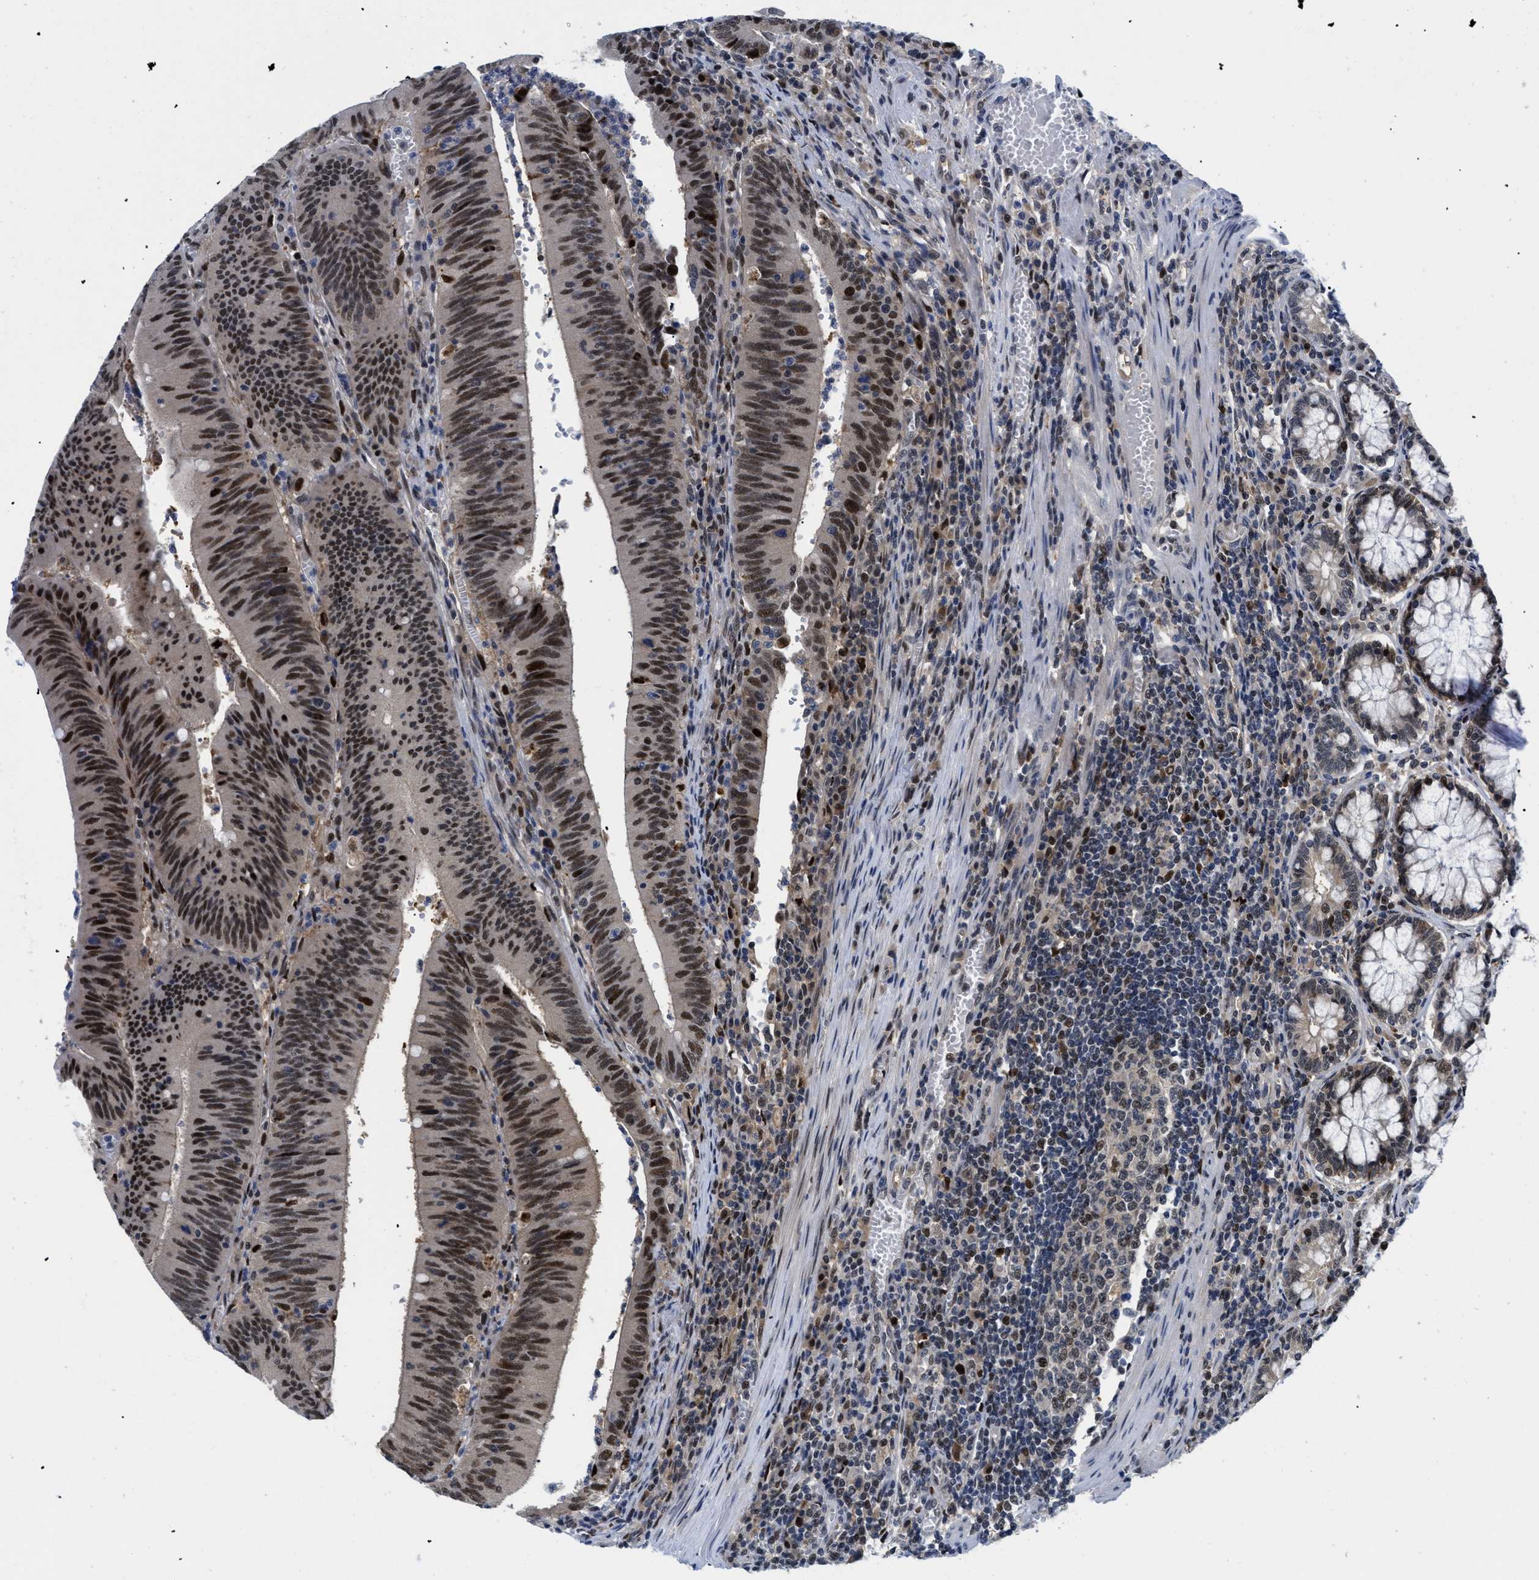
{"staining": {"intensity": "strong", "quantity": ">75%", "location": "nuclear"}, "tissue": "colorectal cancer", "cell_type": "Tumor cells", "image_type": "cancer", "snomed": [{"axis": "morphology", "description": "Normal tissue, NOS"}, {"axis": "morphology", "description": "Adenocarcinoma, NOS"}, {"axis": "topography", "description": "Rectum"}], "caption": "Colorectal adenocarcinoma was stained to show a protein in brown. There is high levels of strong nuclear staining in approximately >75% of tumor cells. The protein is stained brown, and the nuclei are stained in blue (DAB IHC with brightfield microscopy, high magnification).", "gene": "SLC29A2", "patient": {"sex": "female", "age": 66}}